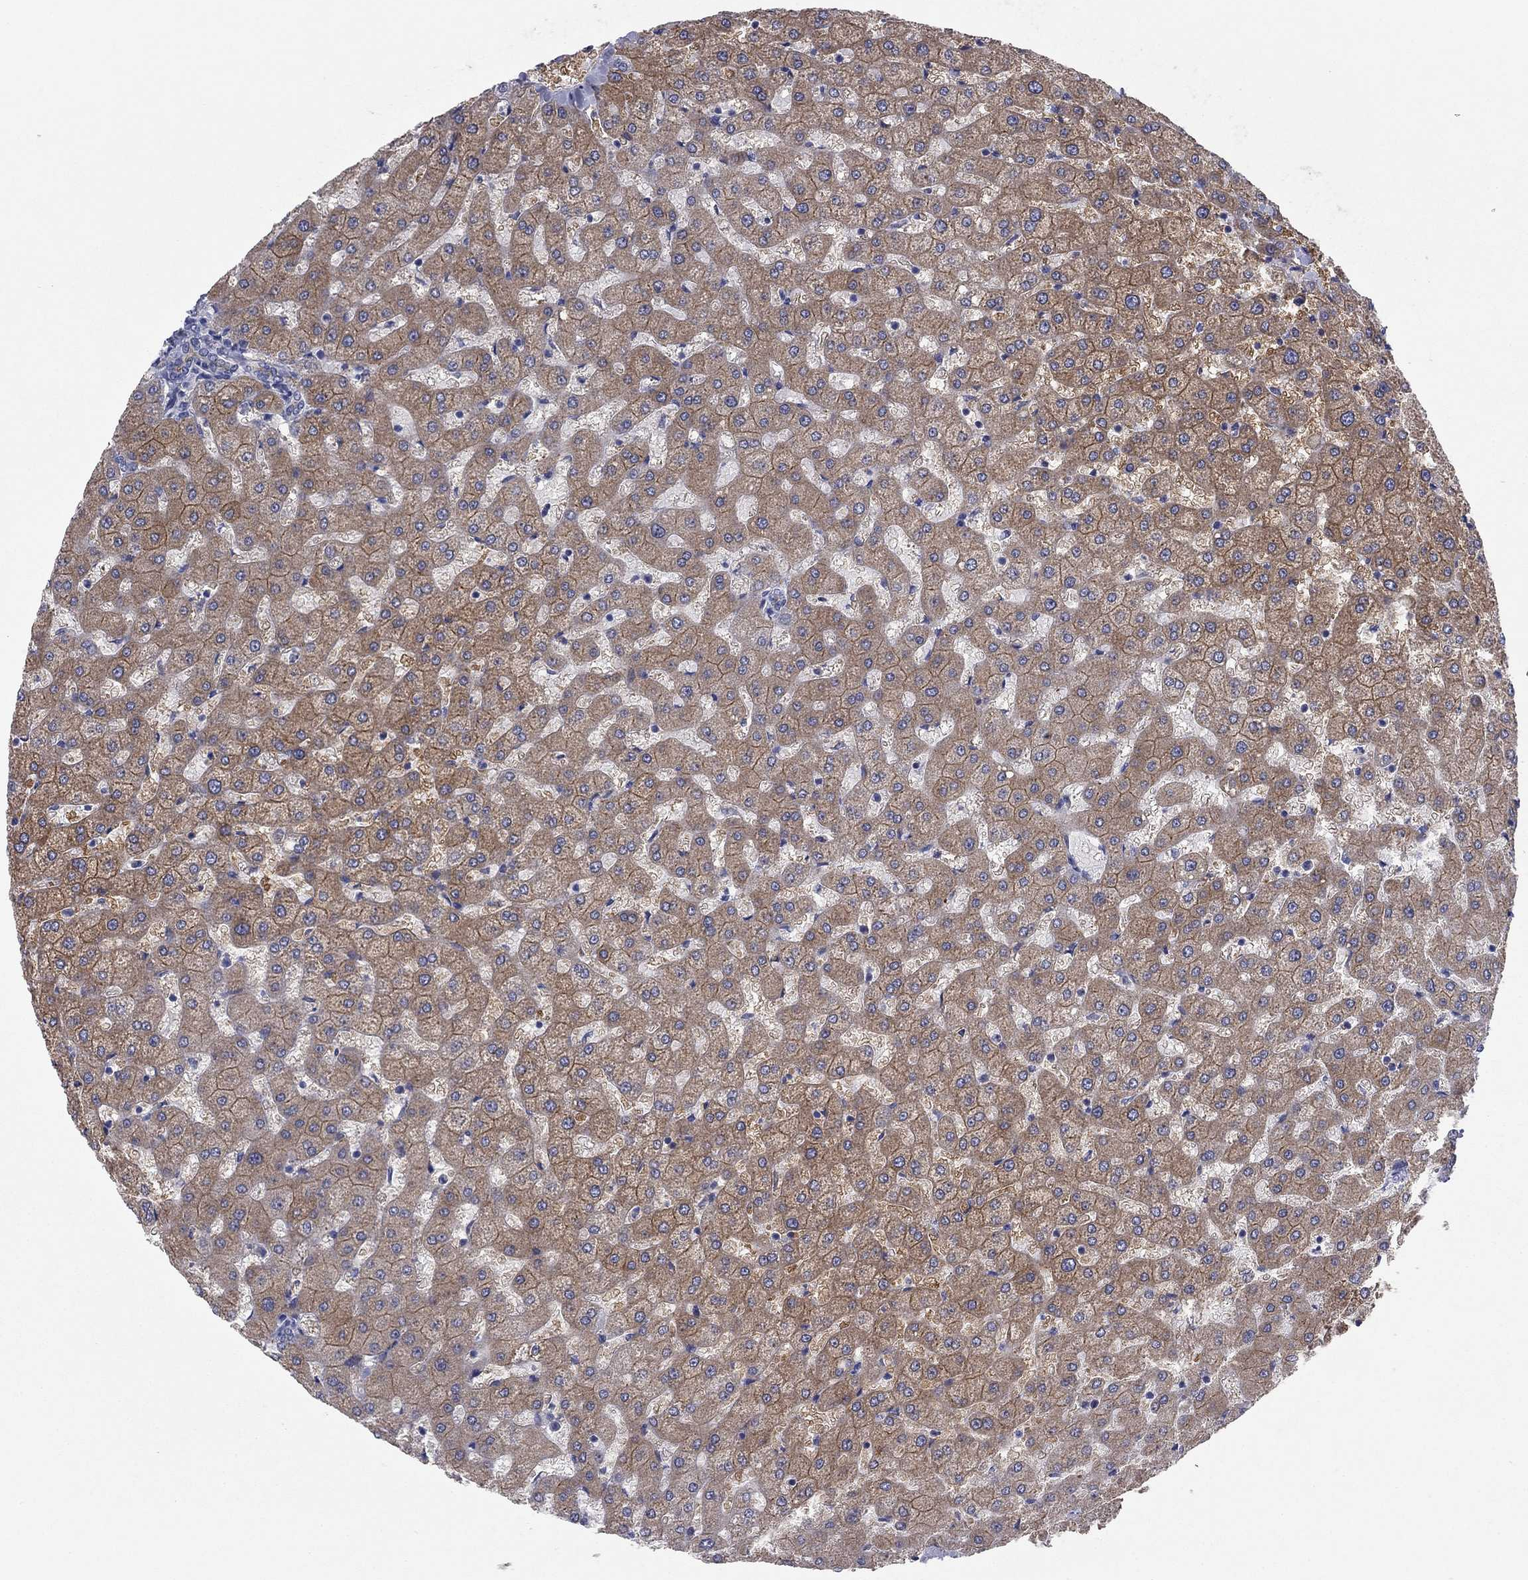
{"staining": {"intensity": "negative", "quantity": "none", "location": "none"}, "tissue": "liver", "cell_type": "Cholangiocytes", "image_type": "normal", "snomed": [{"axis": "morphology", "description": "Normal tissue, NOS"}, {"axis": "topography", "description": "Liver"}], "caption": "A high-resolution micrograph shows IHC staining of unremarkable liver, which shows no significant staining in cholangiocytes. (DAB immunohistochemistry with hematoxylin counter stain).", "gene": "CNTNAP4", "patient": {"sex": "female", "age": 50}}